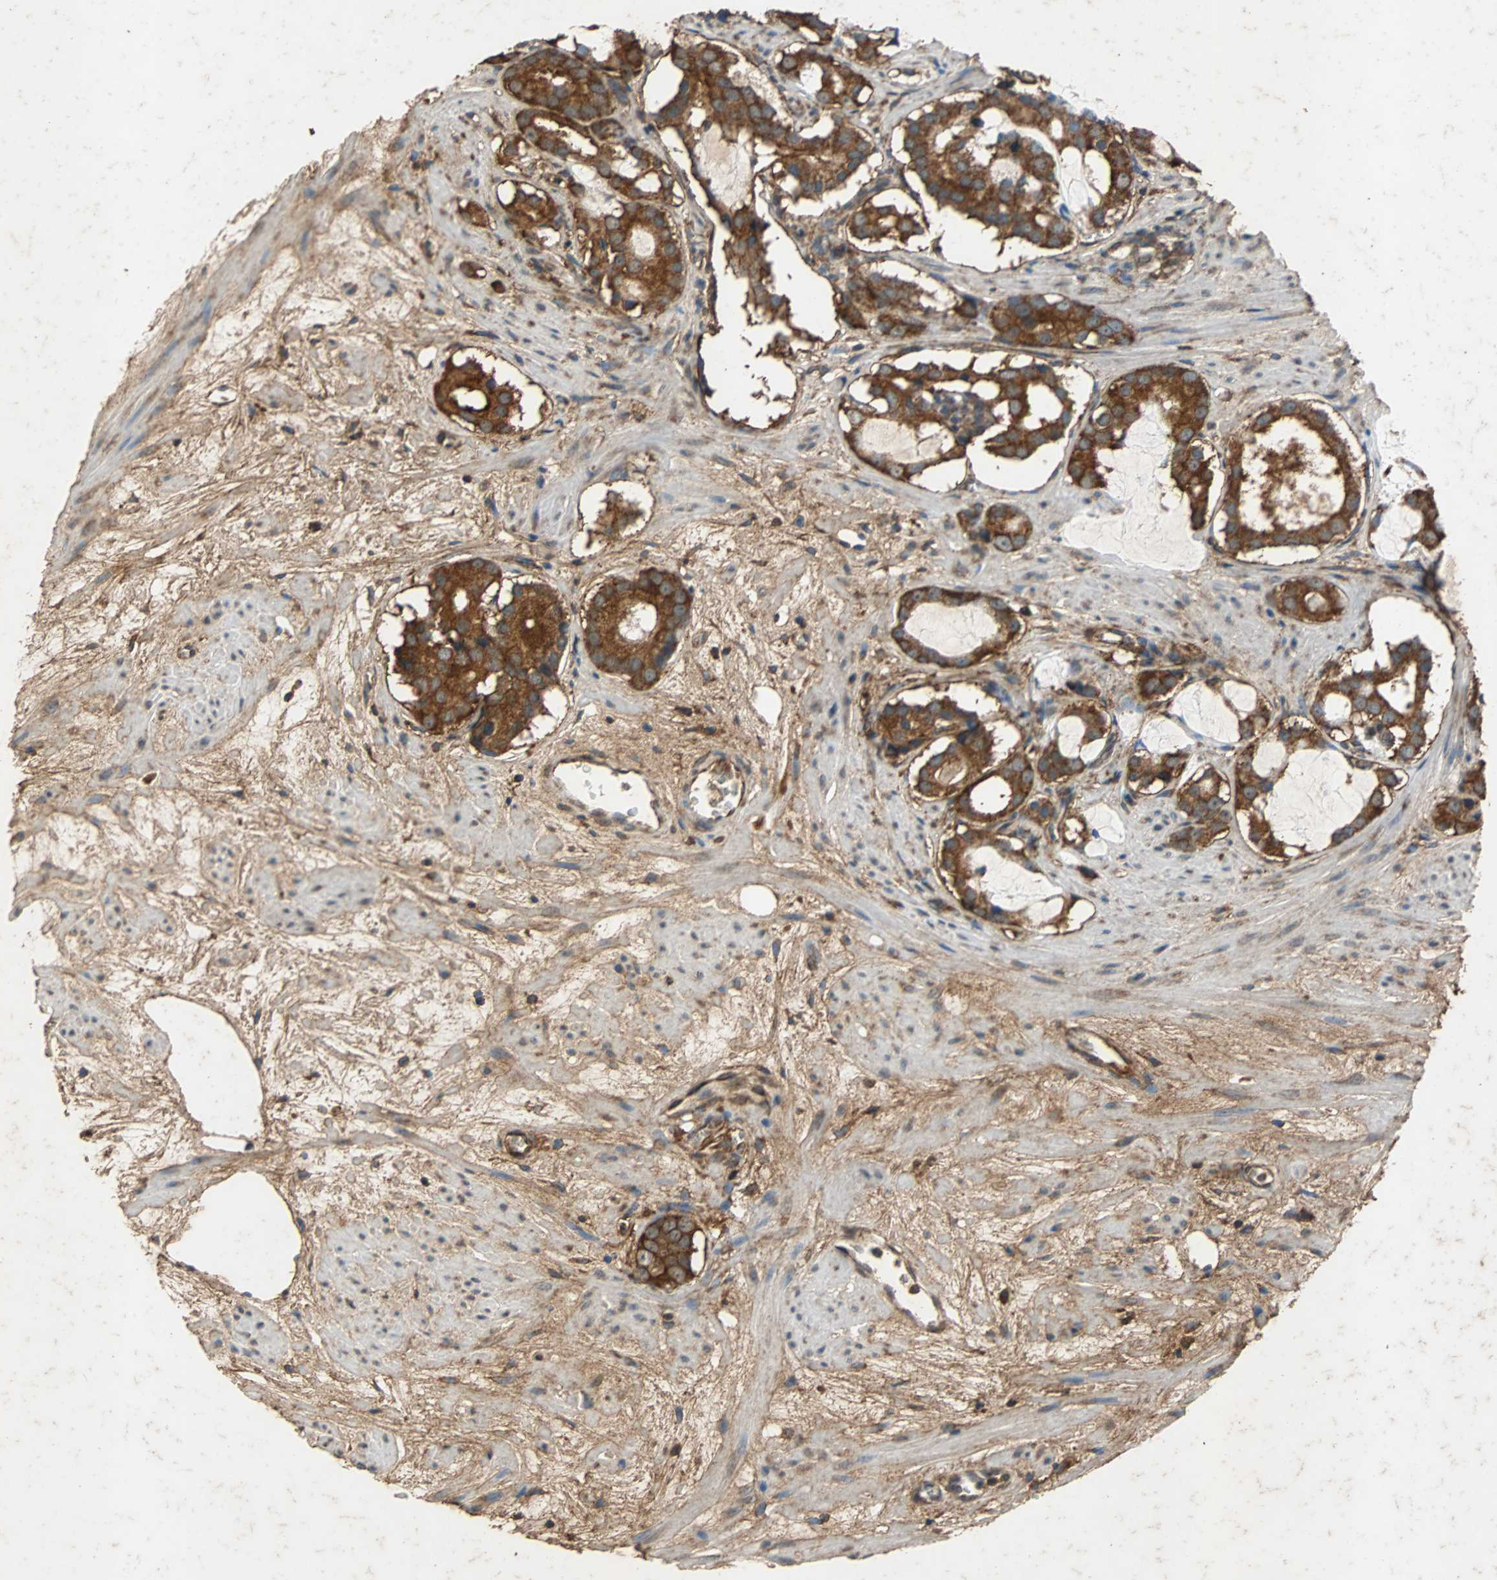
{"staining": {"intensity": "strong", "quantity": ">75%", "location": "cytoplasmic/membranous"}, "tissue": "prostate cancer", "cell_type": "Tumor cells", "image_type": "cancer", "snomed": [{"axis": "morphology", "description": "Adenocarcinoma, Low grade"}, {"axis": "topography", "description": "Prostate"}], "caption": "High-magnification brightfield microscopy of prostate cancer (adenocarcinoma (low-grade)) stained with DAB (brown) and counterstained with hematoxylin (blue). tumor cells exhibit strong cytoplasmic/membranous expression is seen in about>75% of cells.", "gene": "NAA10", "patient": {"sex": "male", "age": 57}}